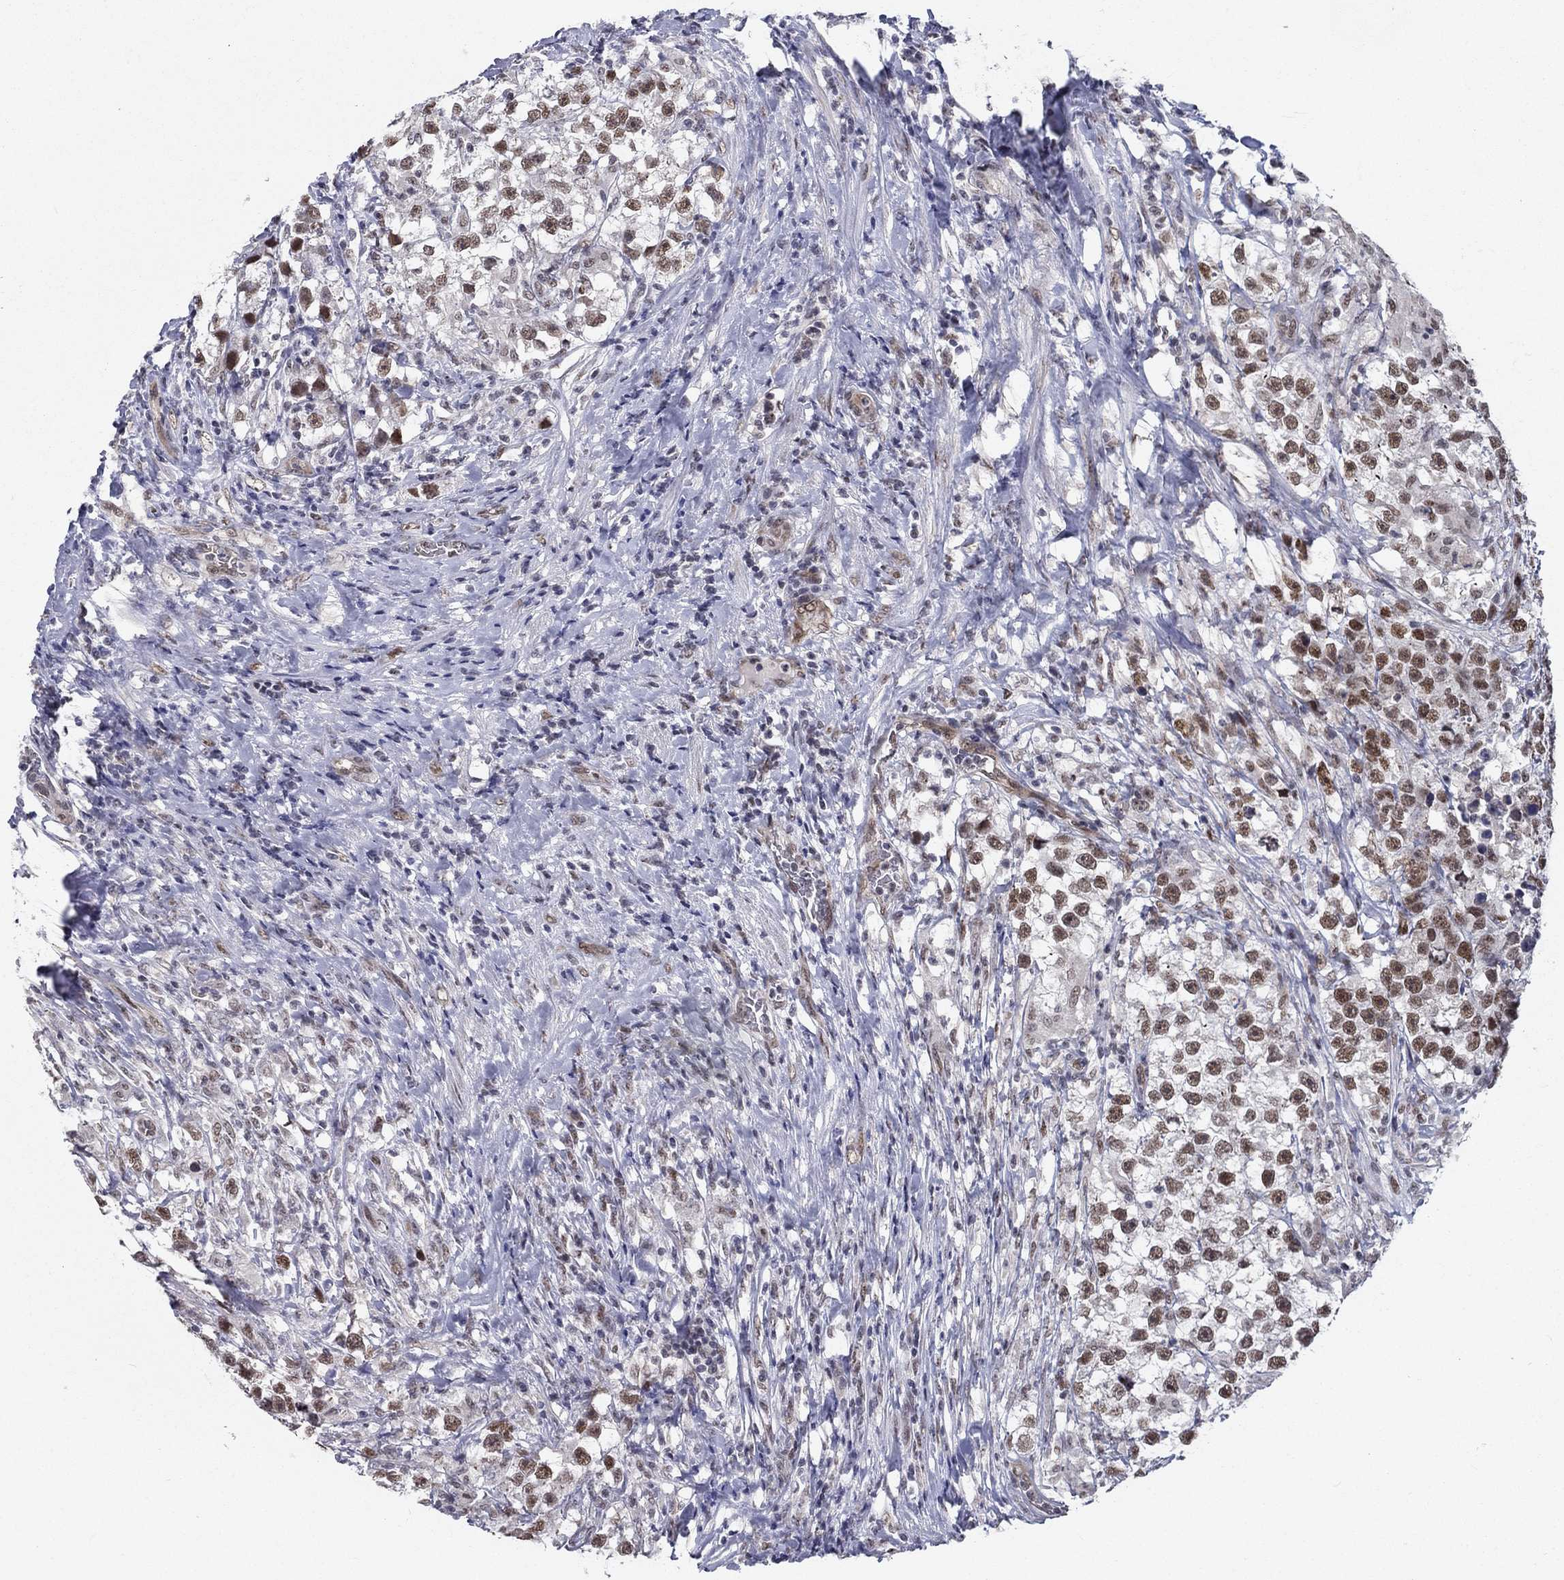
{"staining": {"intensity": "strong", "quantity": "25%-75%", "location": "nuclear"}, "tissue": "testis cancer", "cell_type": "Tumor cells", "image_type": "cancer", "snomed": [{"axis": "morphology", "description": "Seminoma, NOS"}, {"axis": "topography", "description": "Testis"}], "caption": "Protein positivity by immunohistochemistry (IHC) exhibits strong nuclear staining in about 25%-75% of tumor cells in testis cancer.", "gene": "ZBED1", "patient": {"sex": "male", "age": 46}}